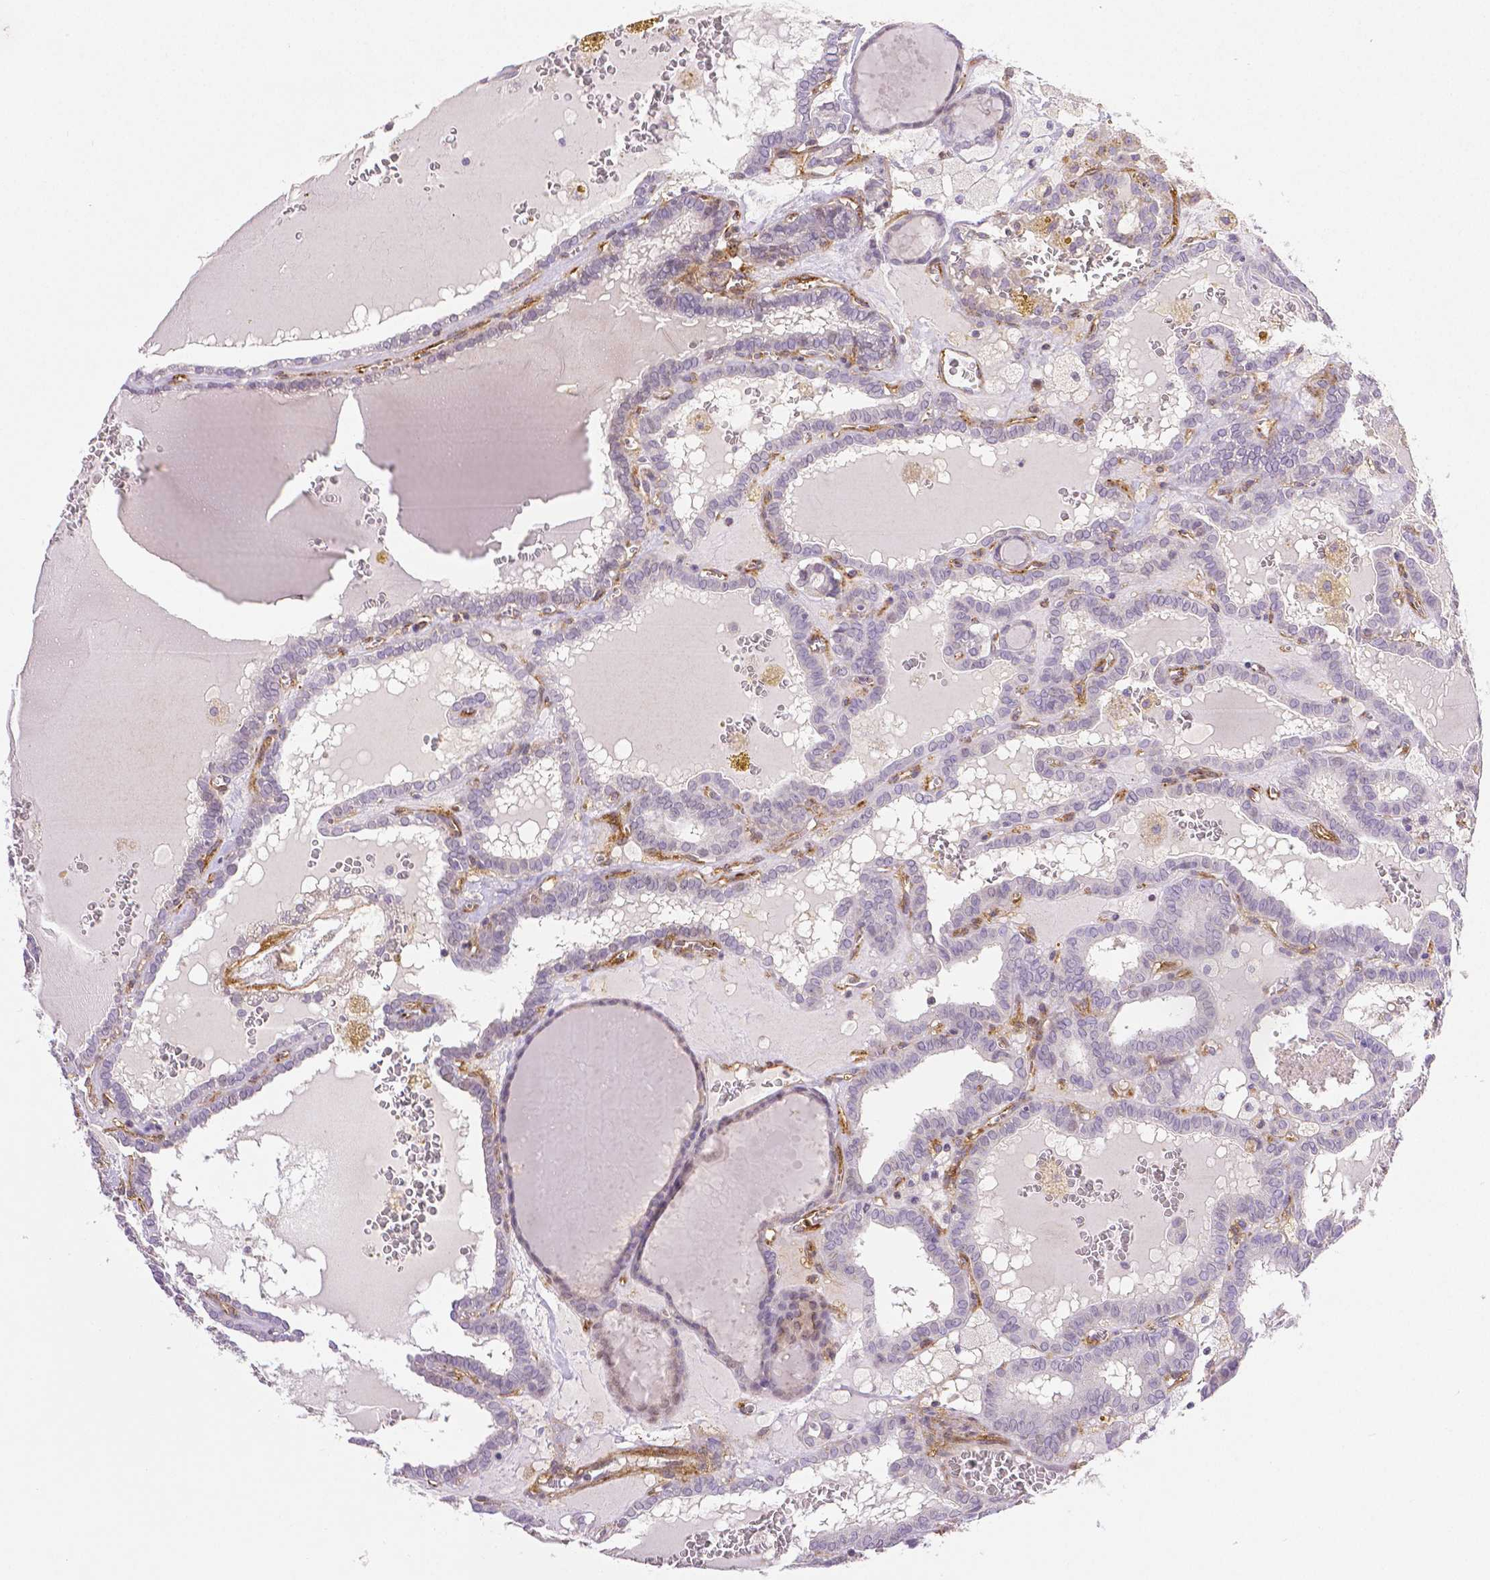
{"staining": {"intensity": "negative", "quantity": "none", "location": "none"}, "tissue": "thyroid cancer", "cell_type": "Tumor cells", "image_type": "cancer", "snomed": [{"axis": "morphology", "description": "Papillary adenocarcinoma, NOS"}, {"axis": "topography", "description": "Thyroid gland"}], "caption": "DAB (3,3'-diaminobenzidine) immunohistochemical staining of human thyroid cancer displays no significant staining in tumor cells.", "gene": "THY1", "patient": {"sex": "female", "age": 39}}